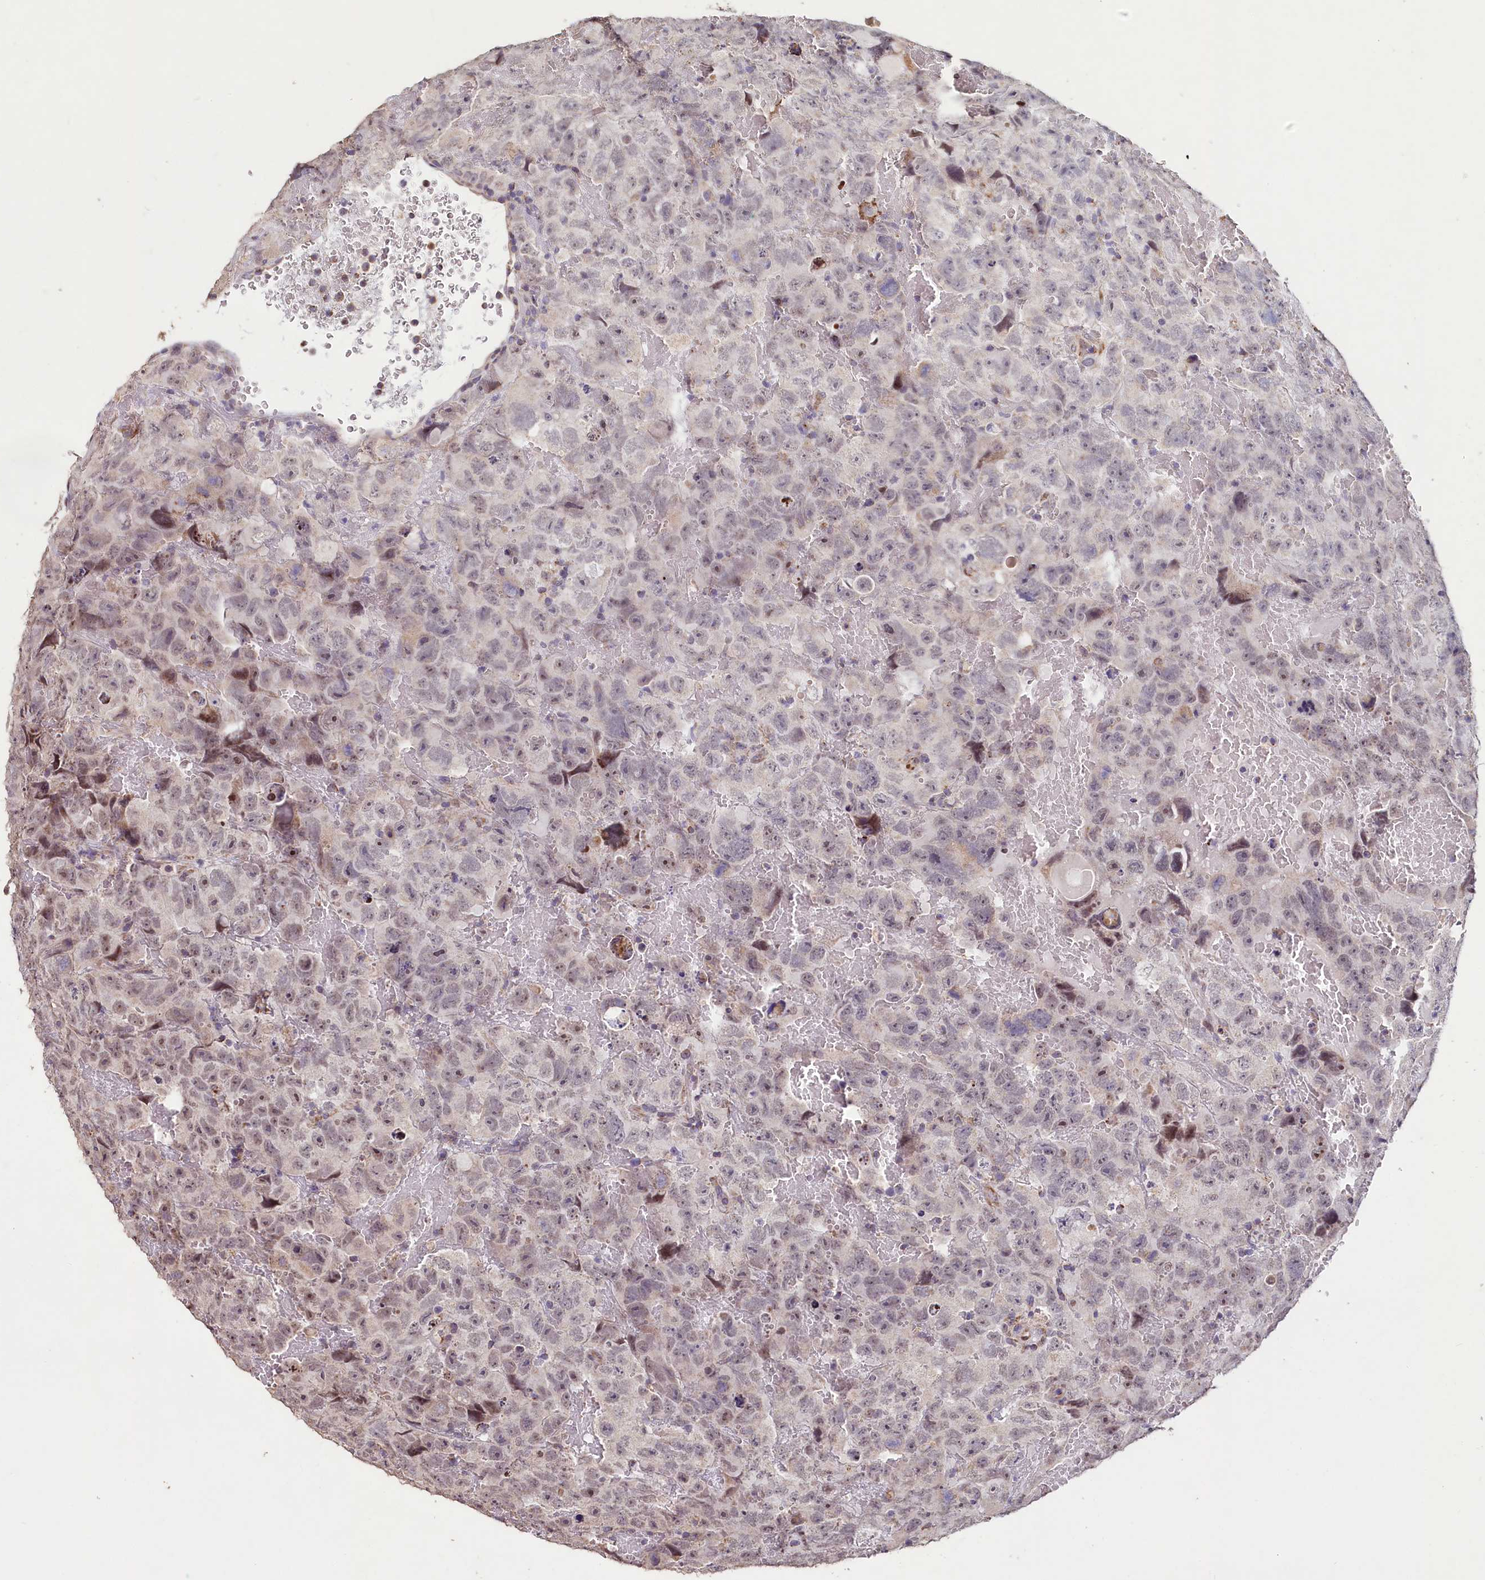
{"staining": {"intensity": "weak", "quantity": "<25%", "location": "cytoplasmic/membranous"}, "tissue": "testis cancer", "cell_type": "Tumor cells", "image_type": "cancer", "snomed": [{"axis": "morphology", "description": "Carcinoma, Embryonal, NOS"}, {"axis": "topography", "description": "Testis"}], "caption": "This is a micrograph of IHC staining of testis embryonal carcinoma, which shows no staining in tumor cells.", "gene": "PDE6D", "patient": {"sex": "male", "age": 45}}